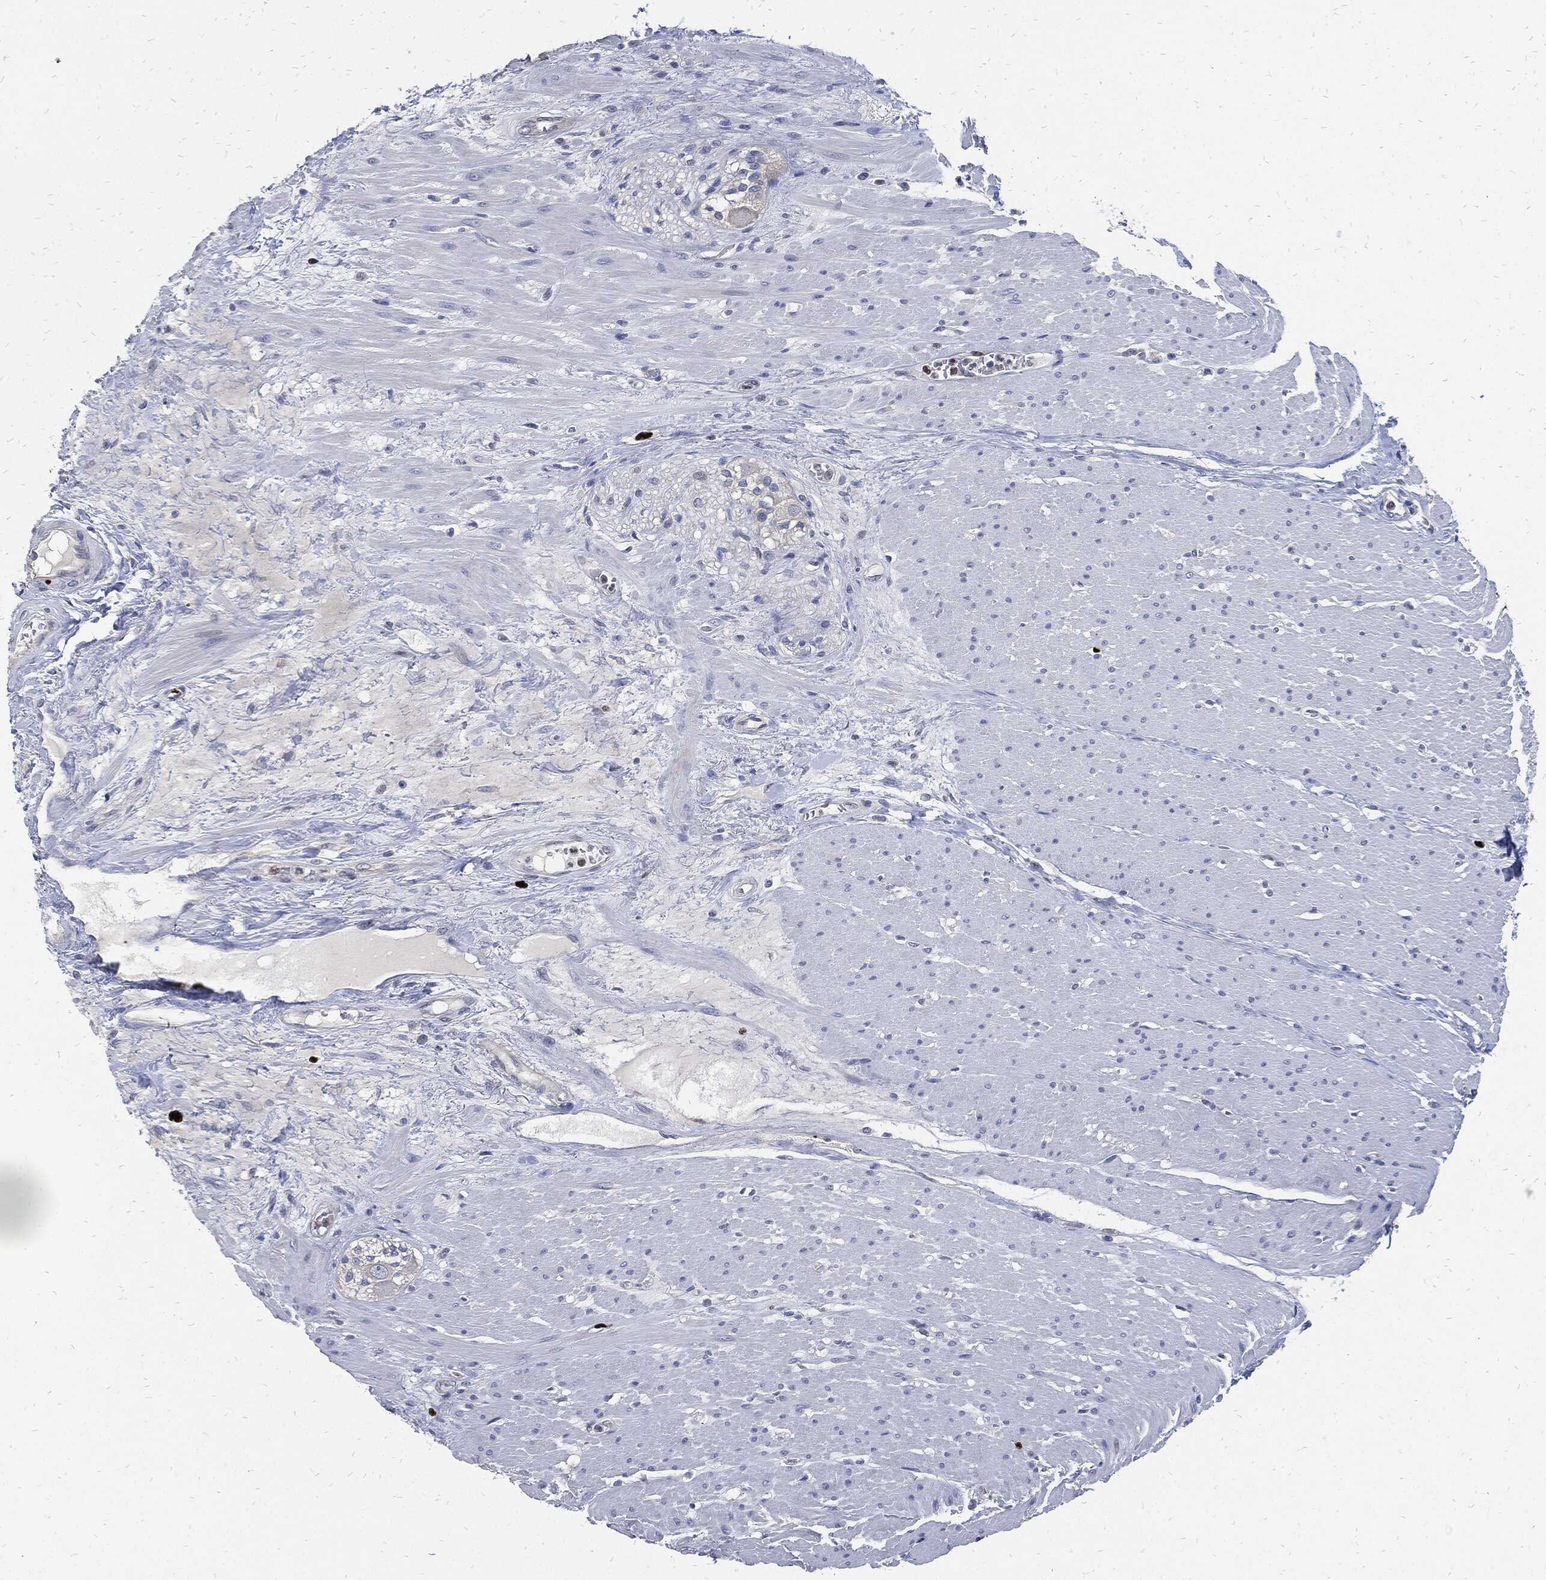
{"staining": {"intensity": "negative", "quantity": "none", "location": "none"}, "tissue": "smooth muscle", "cell_type": "Smooth muscle cells", "image_type": "normal", "snomed": [{"axis": "morphology", "description": "Normal tissue, NOS"}, {"axis": "topography", "description": "Soft tissue"}, {"axis": "topography", "description": "Smooth muscle"}], "caption": "IHC of unremarkable smooth muscle shows no positivity in smooth muscle cells.", "gene": "MKI67", "patient": {"sex": "male", "age": 72}}